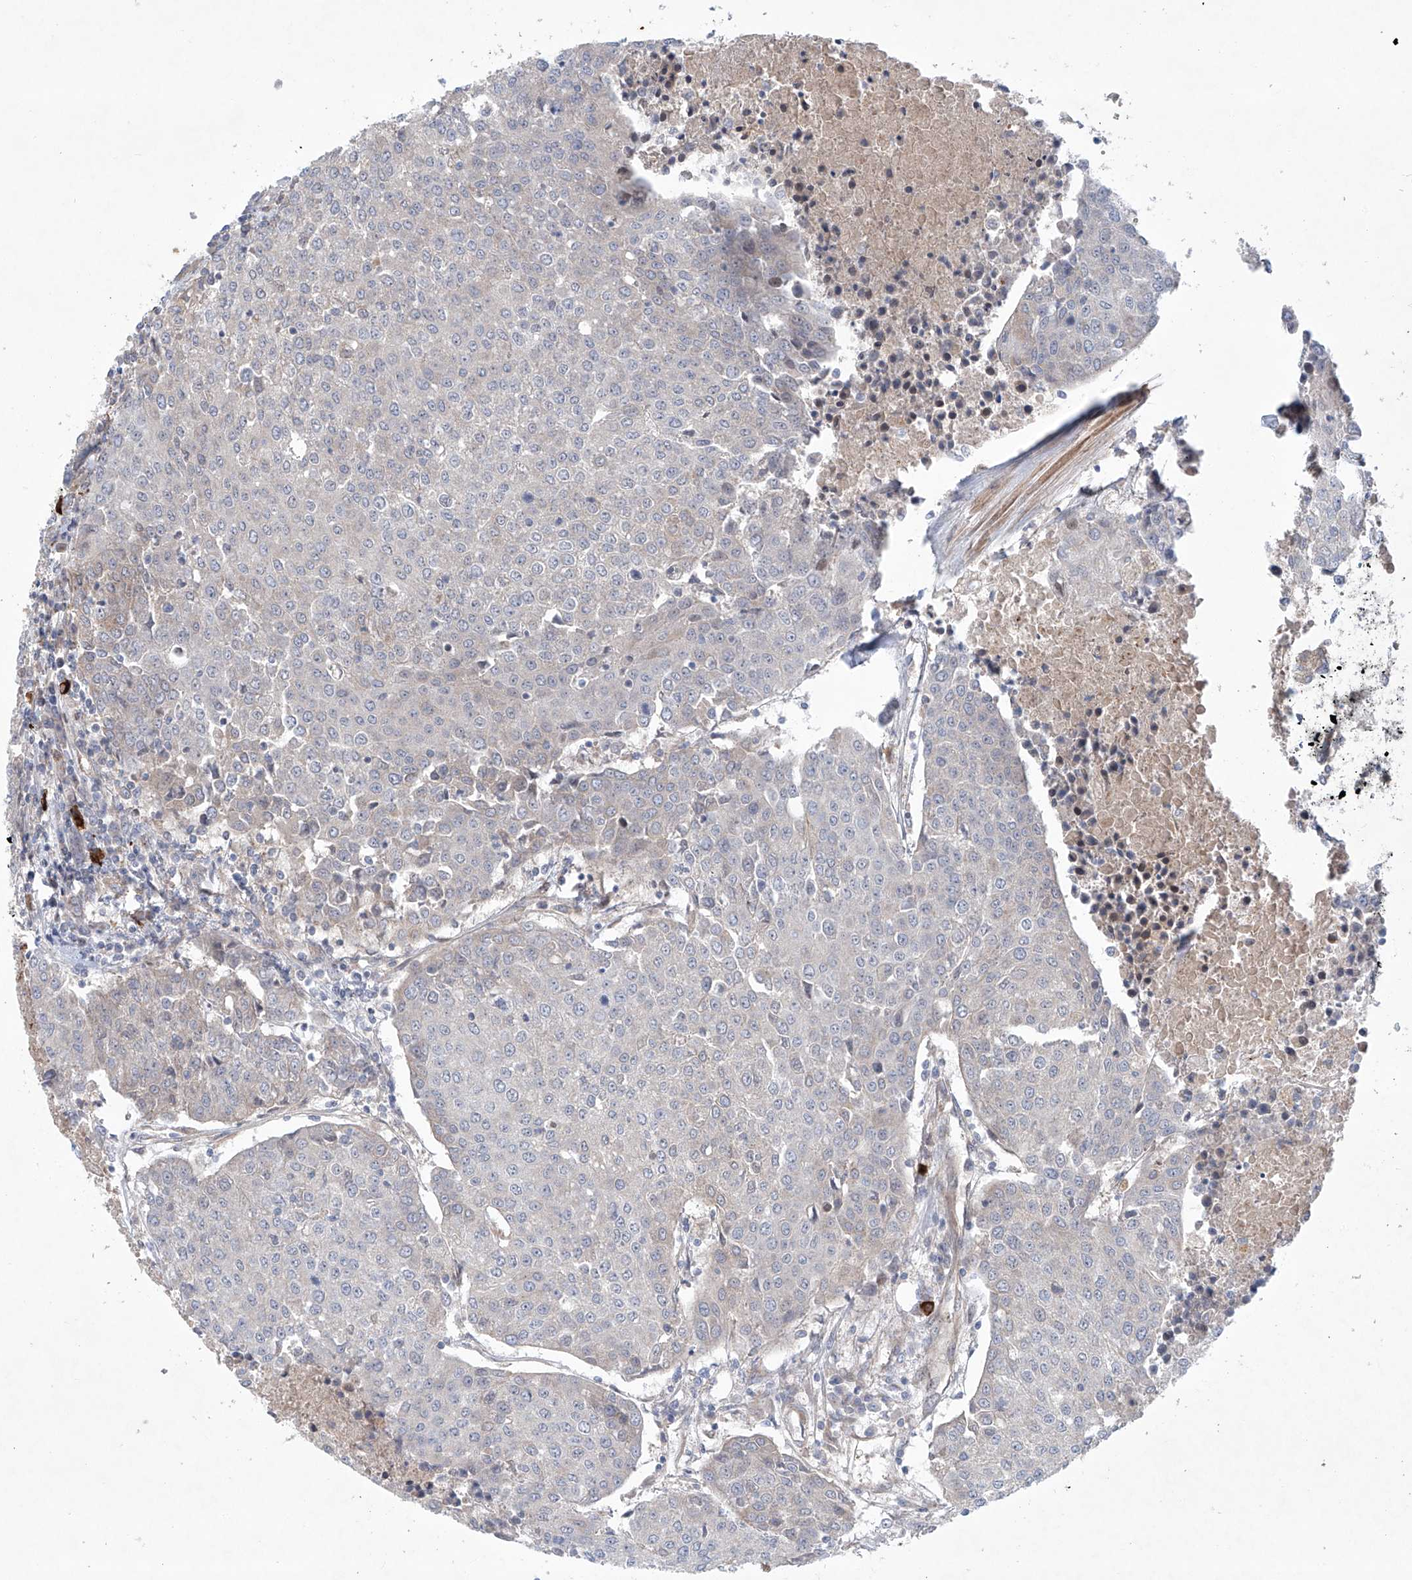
{"staining": {"intensity": "negative", "quantity": "none", "location": "none"}, "tissue": "urothelial cancer", "cell_type": "Tumor cells", "image_type": "cancer", "snomed": [{"axis": "morphology", "description": "Urothelial carcinoma, High grade"}, {"axis": "topography", "description": "Urinary bladder"}], "caption": "The micrograph shows no staining of tumor cells in urothelial carcinoma (high-grade).", "gene": "KLC4", "patient": {"sex": "female", "age": 85}}